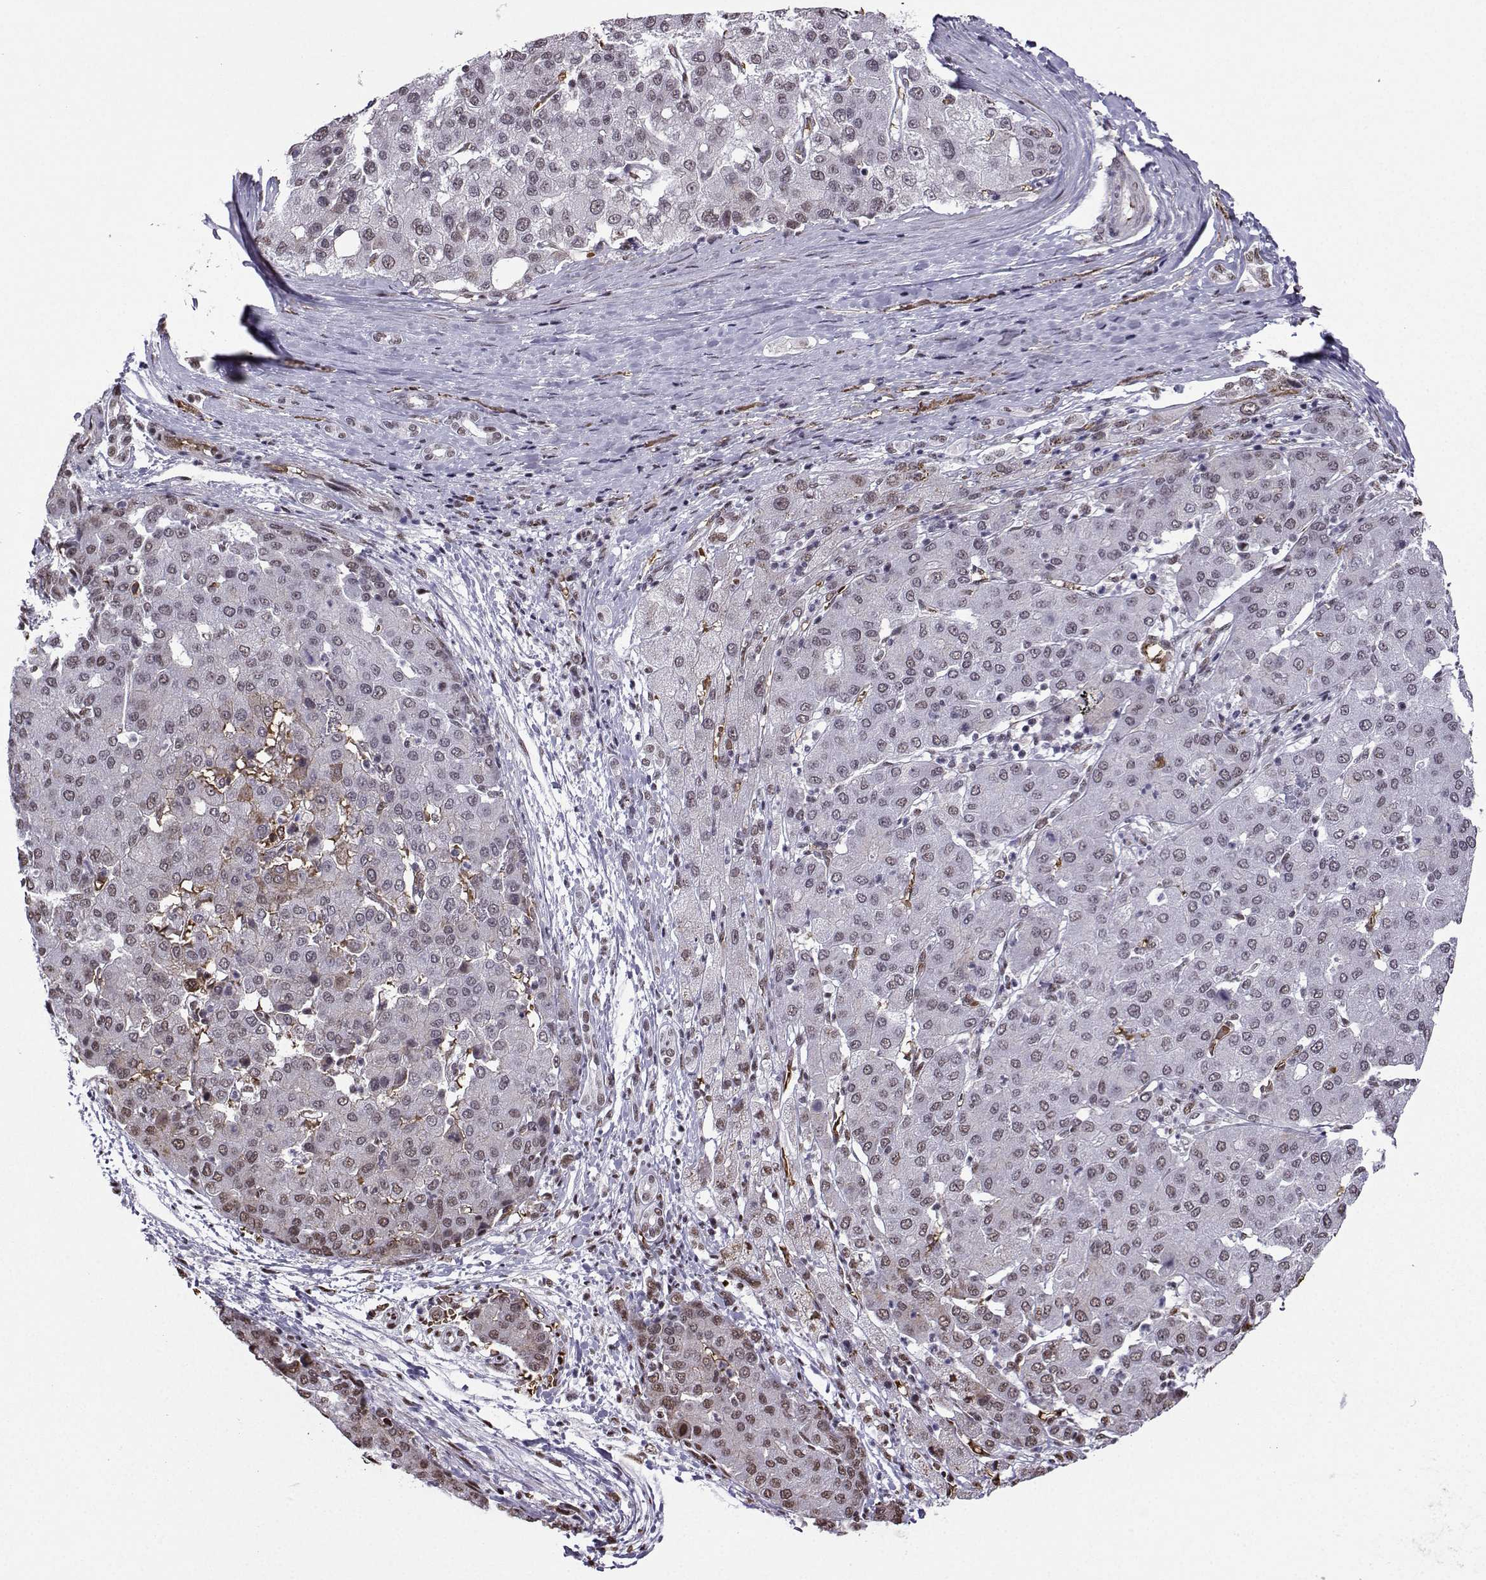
{"staining": {"intensity": "negative", "quantity": "none", "location": "none"}, "tissue": "liver cancer", "cell_type": "Tumor cells", "image_type": "cancer", "snomed": [{"axis": "morphology", "description": "Carcinoma, Hepatocellular, NOS"}, {"axis": "topography", "description": "Liver"}], "caption": "Human liver hepatocellular carcinoma stained for a protein using IHC displays no positivity in tumor cells.", "gene": "CCNK", "patient": {"sex": "male", "age": 65}}